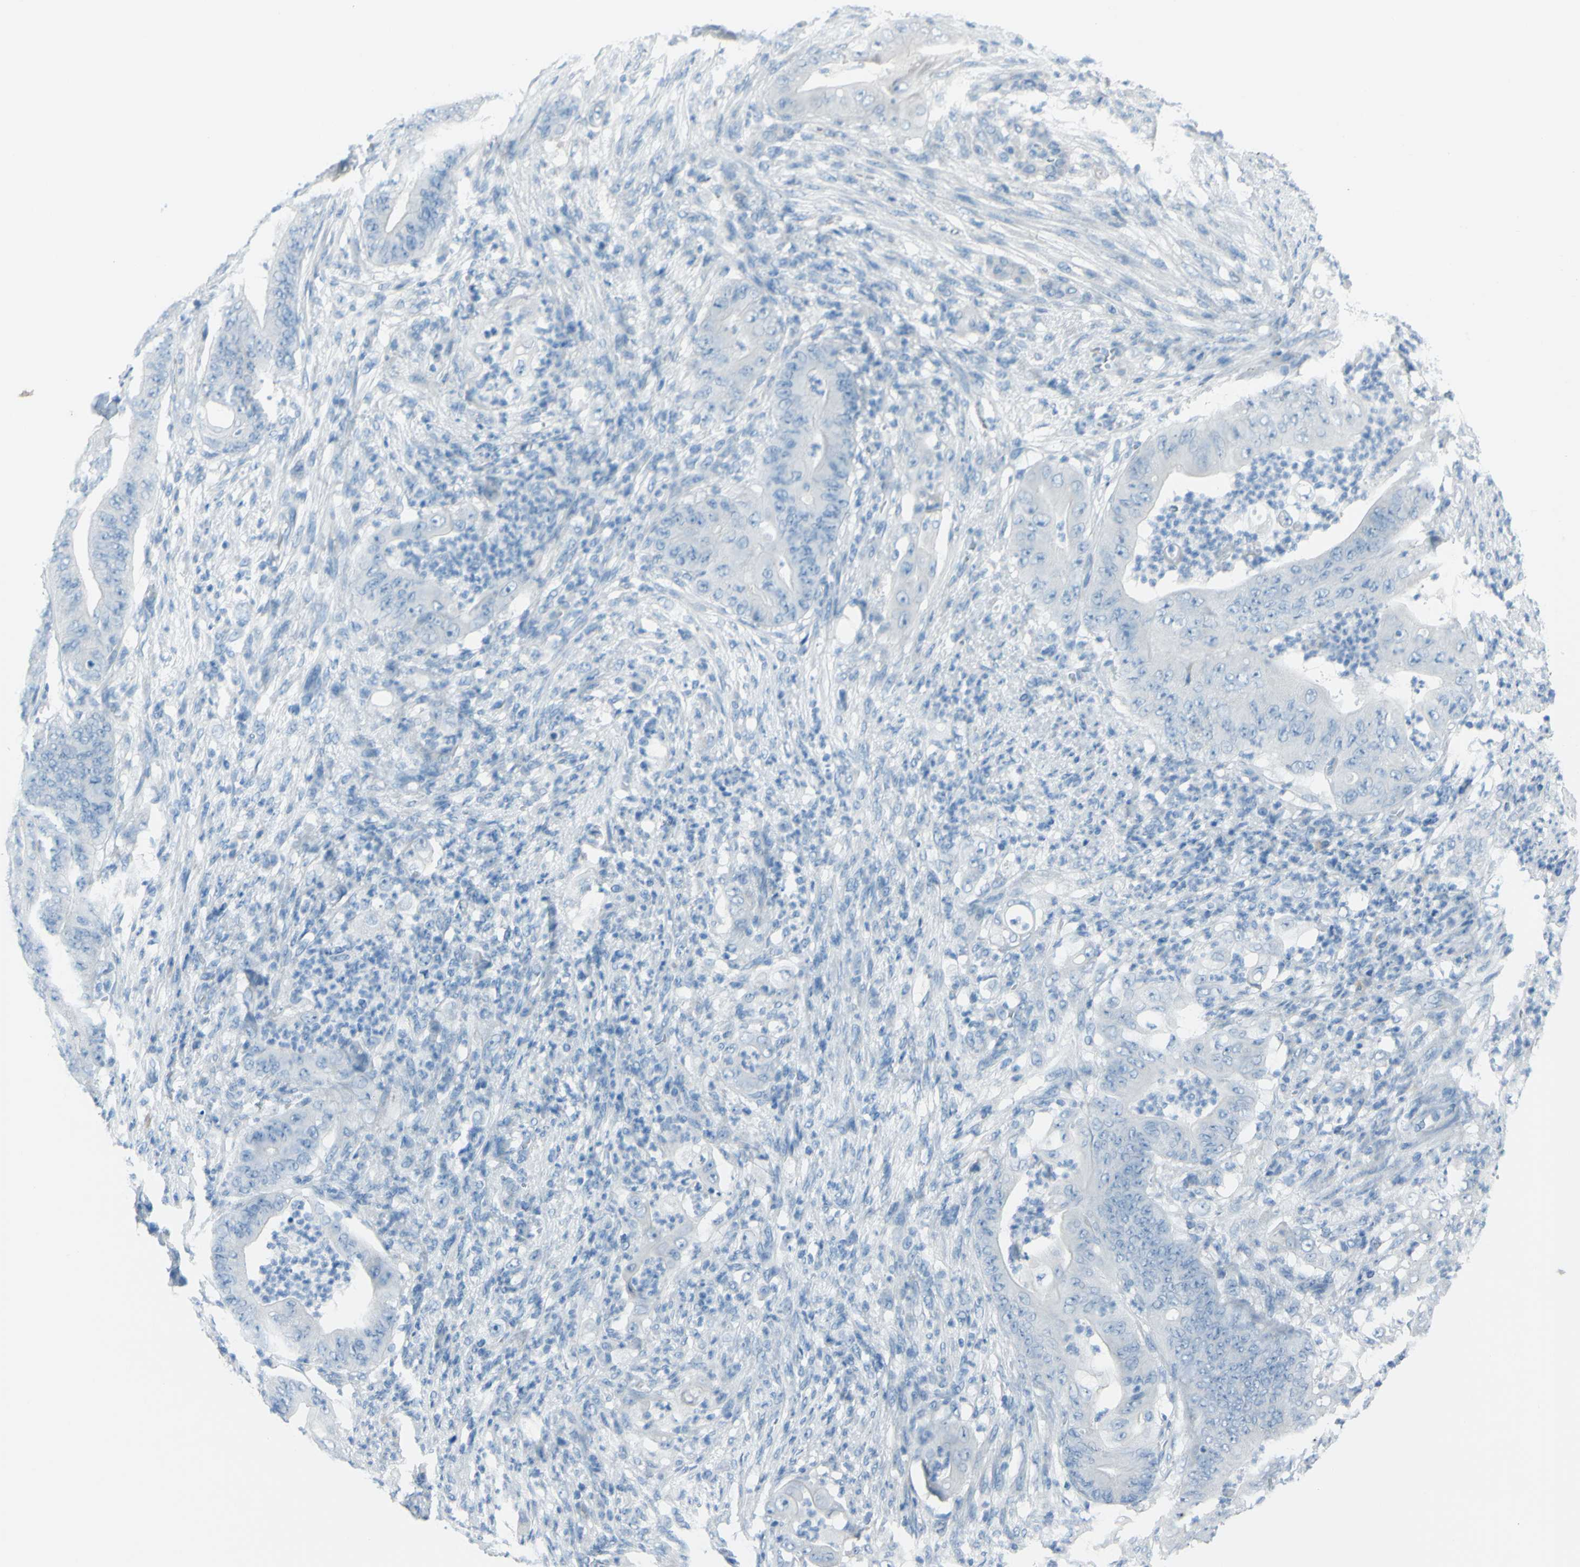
{"staining": {"intensity": "negative", "quantity": "none", "location": "none"}, "tissue": "stomach cancer", "cell_type": "Tumor cells", "image_type": "cancer", "snomed": [{"axis": "morphology", "description": "Adenocarcinoma, NOS"}, {"axis": "topography", "description": "Stomach"}], "caption": "DAB immunohistochemical staining of human stomach cancer (adenocarcinoma) shows no significant expression in tumor cells.", "gene": "TFPI2", "patient": {"sex": "female", "age": 73}}